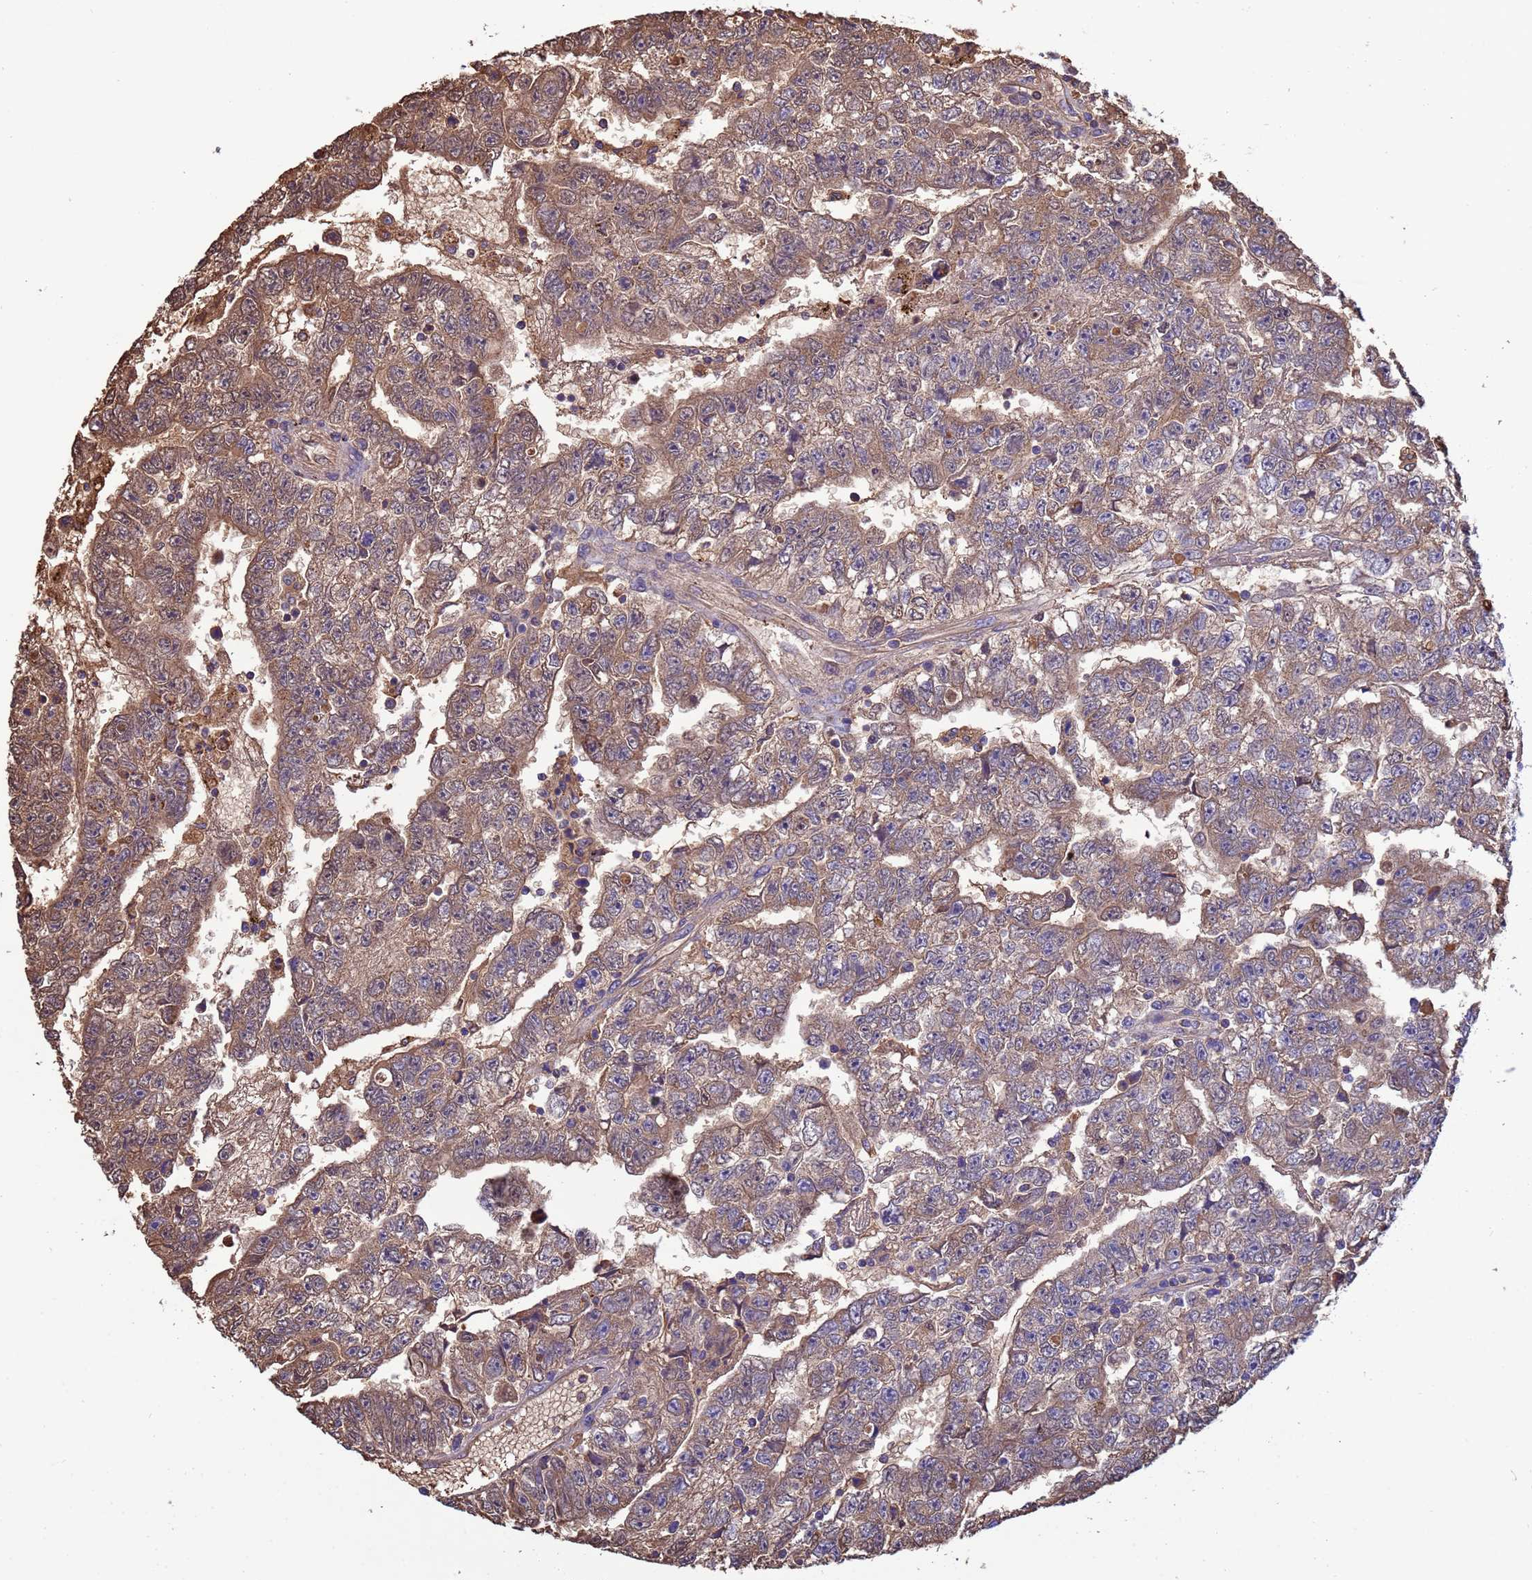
{"staining": {"intensity": "moderate", "quantity": ">75%", "location": "cytoplasmic/membranous"}, "tissue": "testis cancer", "cell_type": "Tumor cells", "image_type": "cancer", "snomed": [{"axis": "morphology", "description": "Carcinoma, Embryonal, NOS"}, {"axis": "topography", "description": "Testis"}], "caption": "A photomicrograph of testis cancer (embryonal carcinoma) stained for a protein demonstrates moderate cytoplasmic/membranous brown staining in tumor cells. The protein is shown in brown color, while the nuclei are stained blue.", "gene": "GLUD1", "patient": {"sex": "male", "age": 25}}